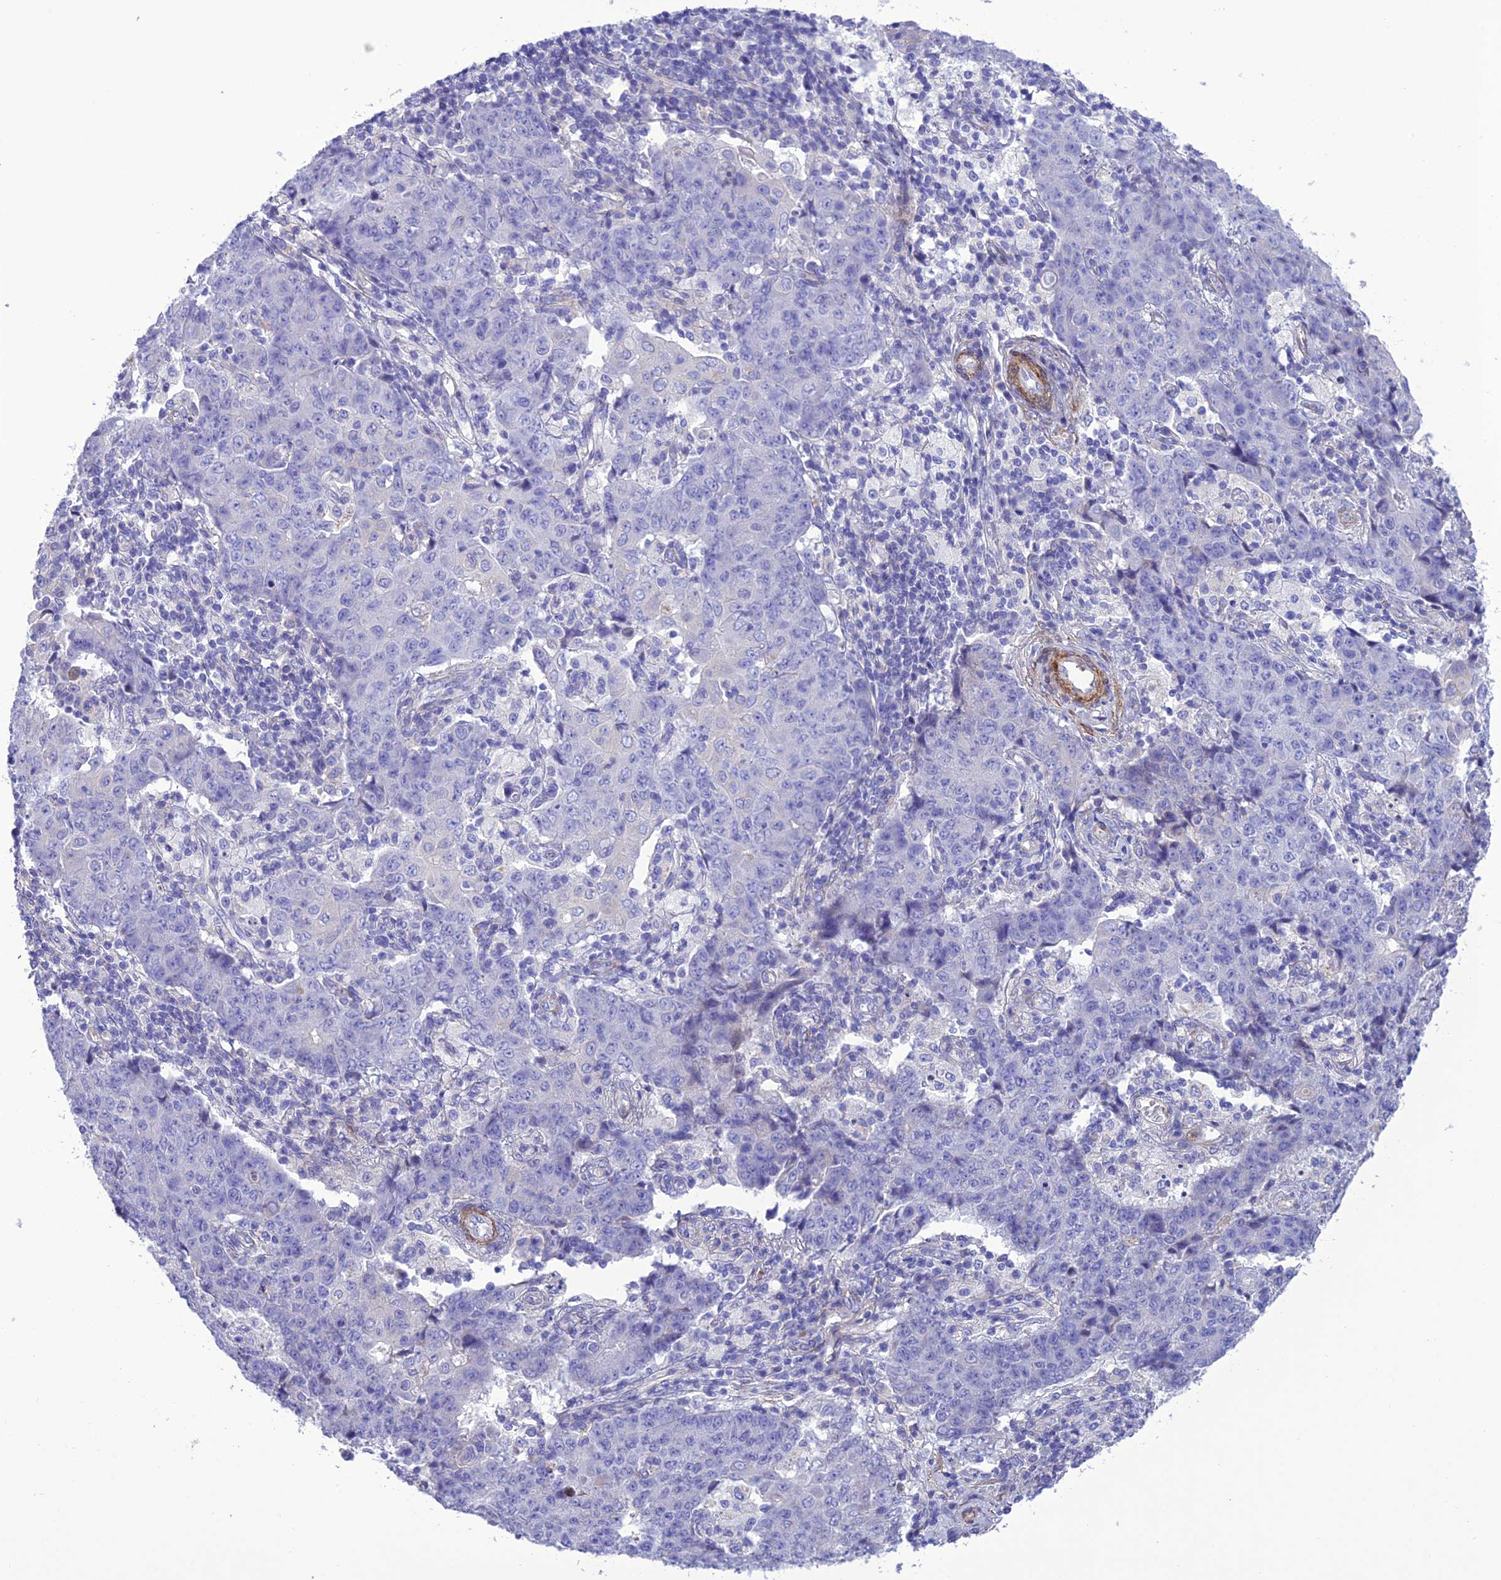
{"staining": {"intensity": "negative", "quantity": "none", "location": "none"}, "tissue": "ovarian cancer", "cell_type": "Tumor cells", "image_type": "cancer", "snomed": [{"axis": "morphology", "description": "Carcinoma, endometroid"}, {"axis": "topography", "description": "Ovary"}], "caption": "This micrograph is of ovarian cancer (endometroid carcinoma) stained with immunohistochemistry to label a protein in brown with the nuclei are counter-stained blue. There is no staining in tumor cells.", "gene": "FRA10AC1", "patient": {"sex": "female", "age": 42}}